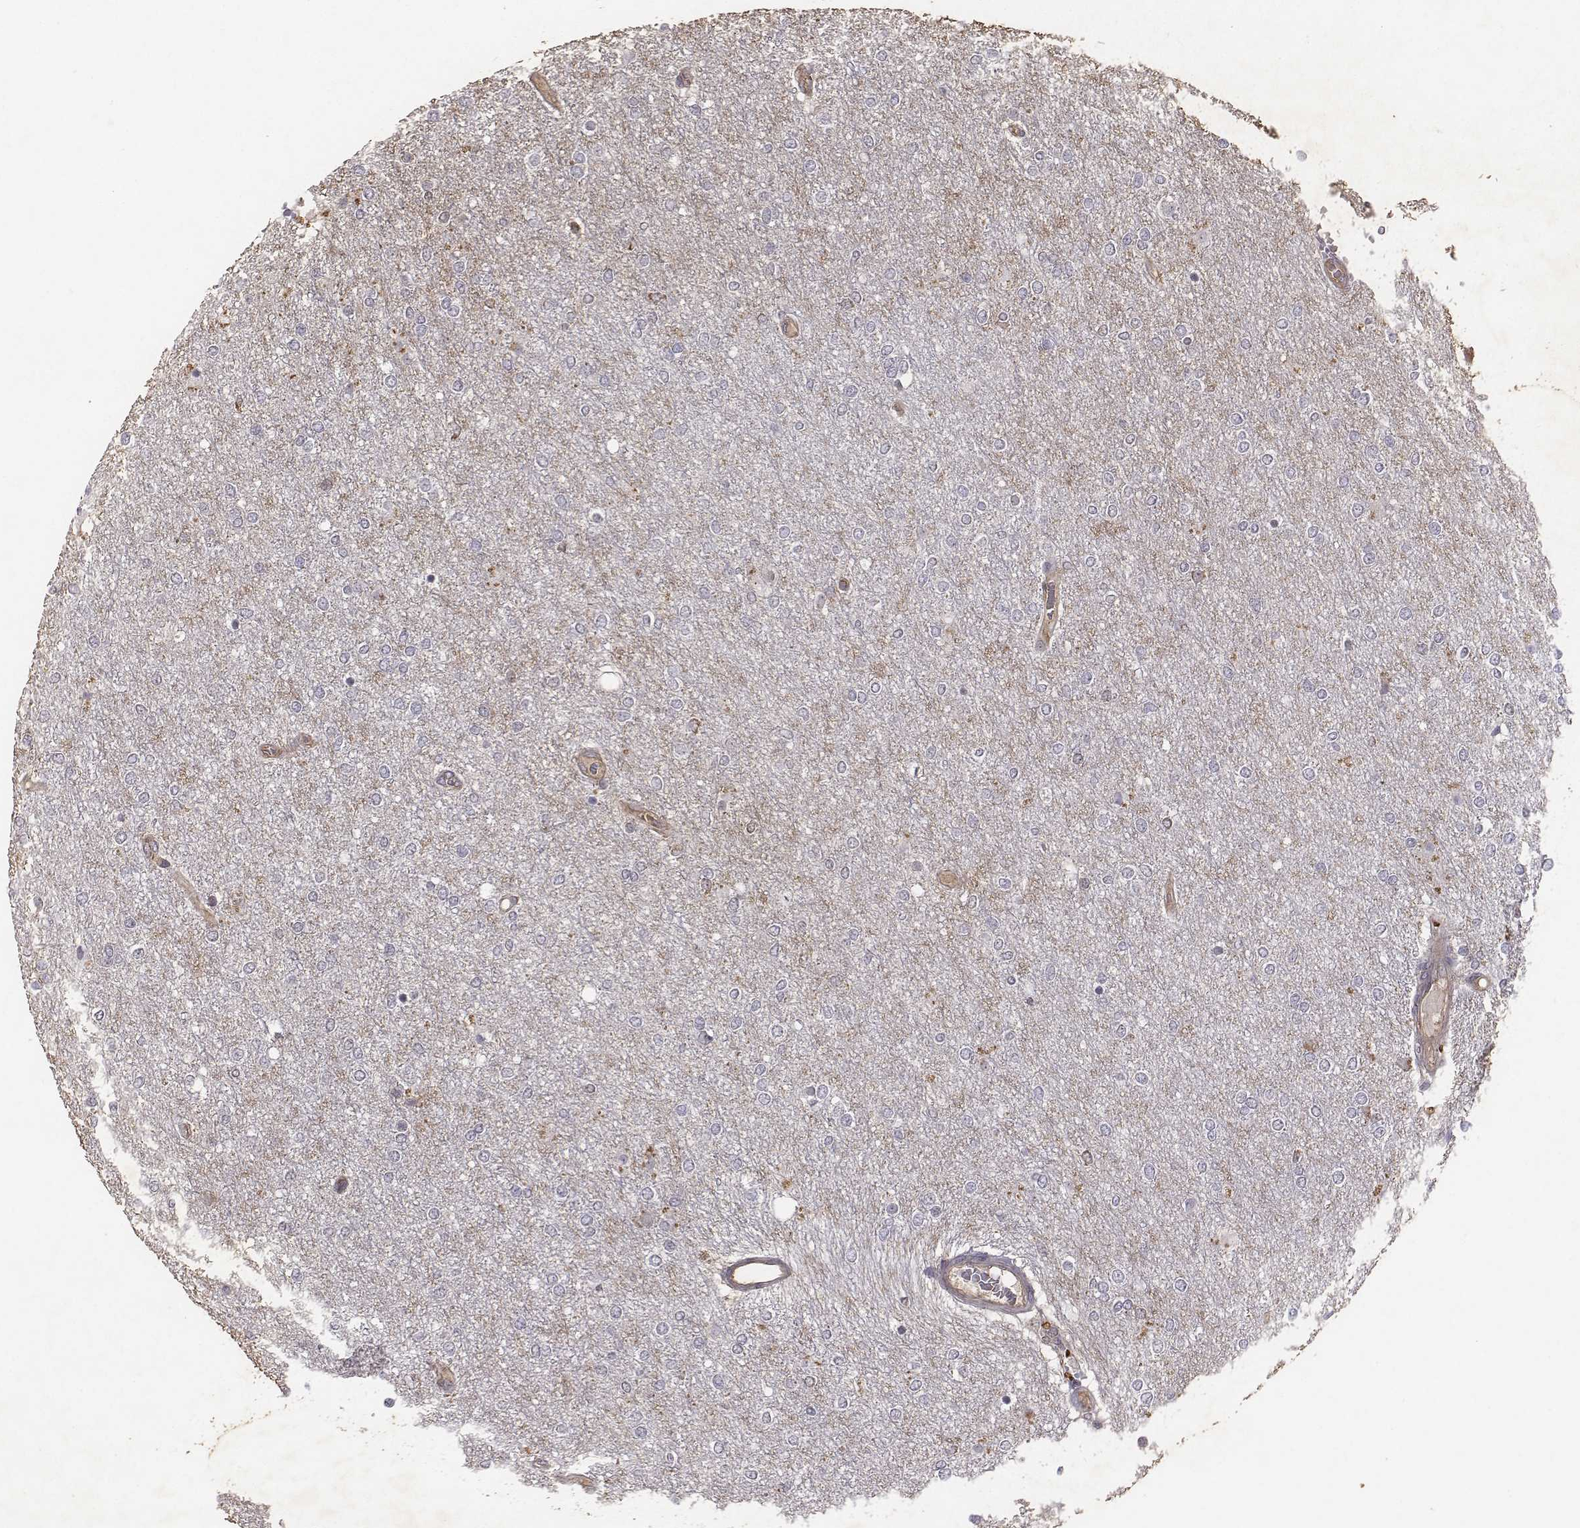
{"staining": {"intensity": "negative", "quantity": "none", "location": "none"}, "tissue": "glioma", "cell_type": "Tumor cells", "image_type": "cancer", "snomed": [{"axis": "morphology", "description": "Glioma, malignant, High grade"}, {"axis": "topography", "description": "Brain"}], "caption": "Protein analysis of glioma displays no significant staining in tumor cells. (DAB IHC with hematoxylin counter stain).", "gene": "PTPRG", "patient": {"sex": "female", "age": 61}}